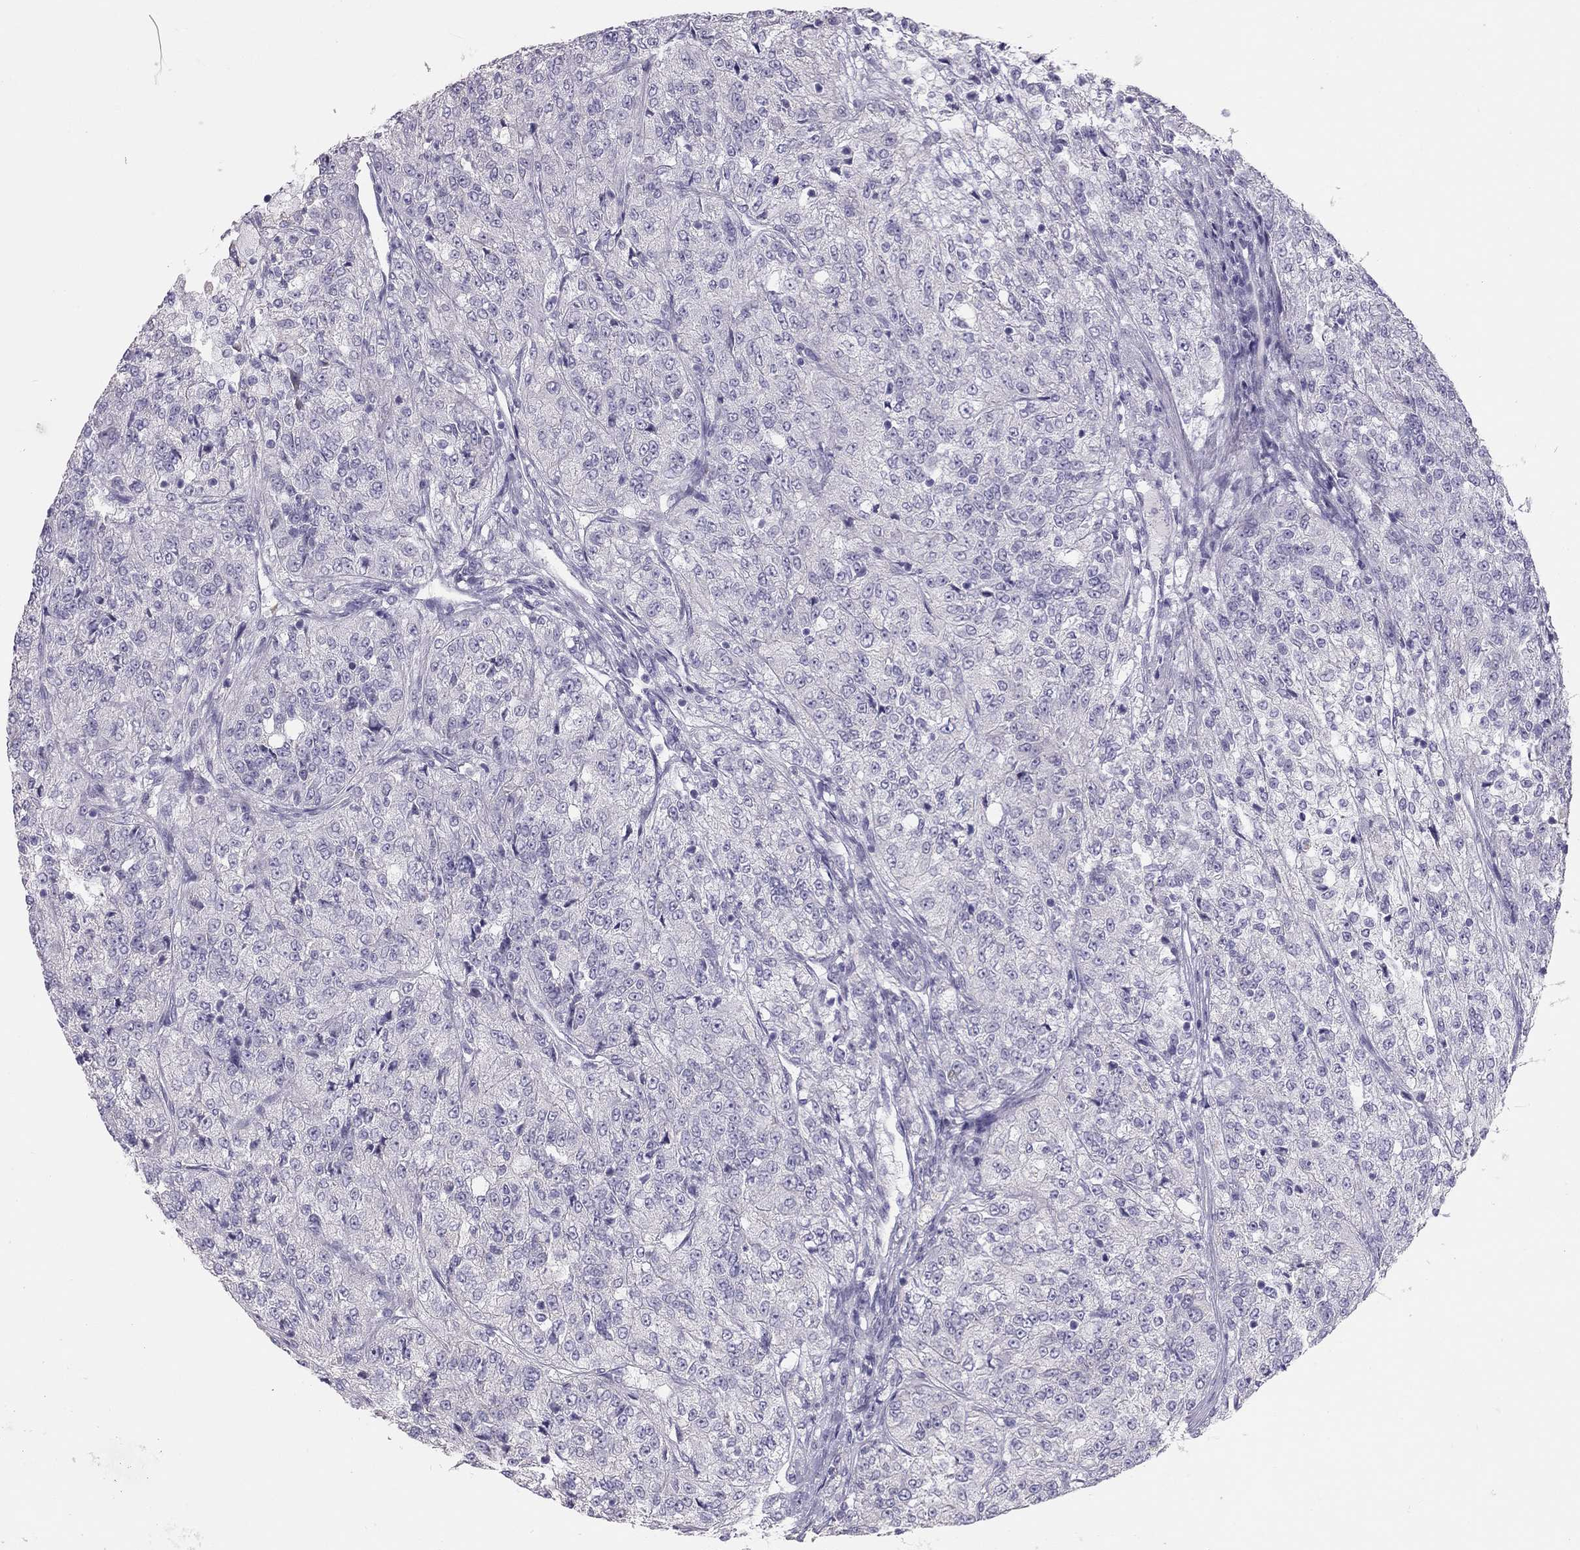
{"staining": {"intensity": "negative", "quantity": "none", "location": "none"}, "tissue": "renal cancer", "cell_type": "Tumor cells", "image_type": "cancer", "snomed": [{"axis": "morphology", "description": "Adenocarcinoma, NOS"}, {"axis": "topography", "description": "Kidney"}], "caption": "DAB (3,3'-diaminobenzidine) immunohistochemical staining of human renal cancer displays no significant staining in tumor cells.", "gene": "SPATA12", "patient": {"sex": "female", "age": 63}}